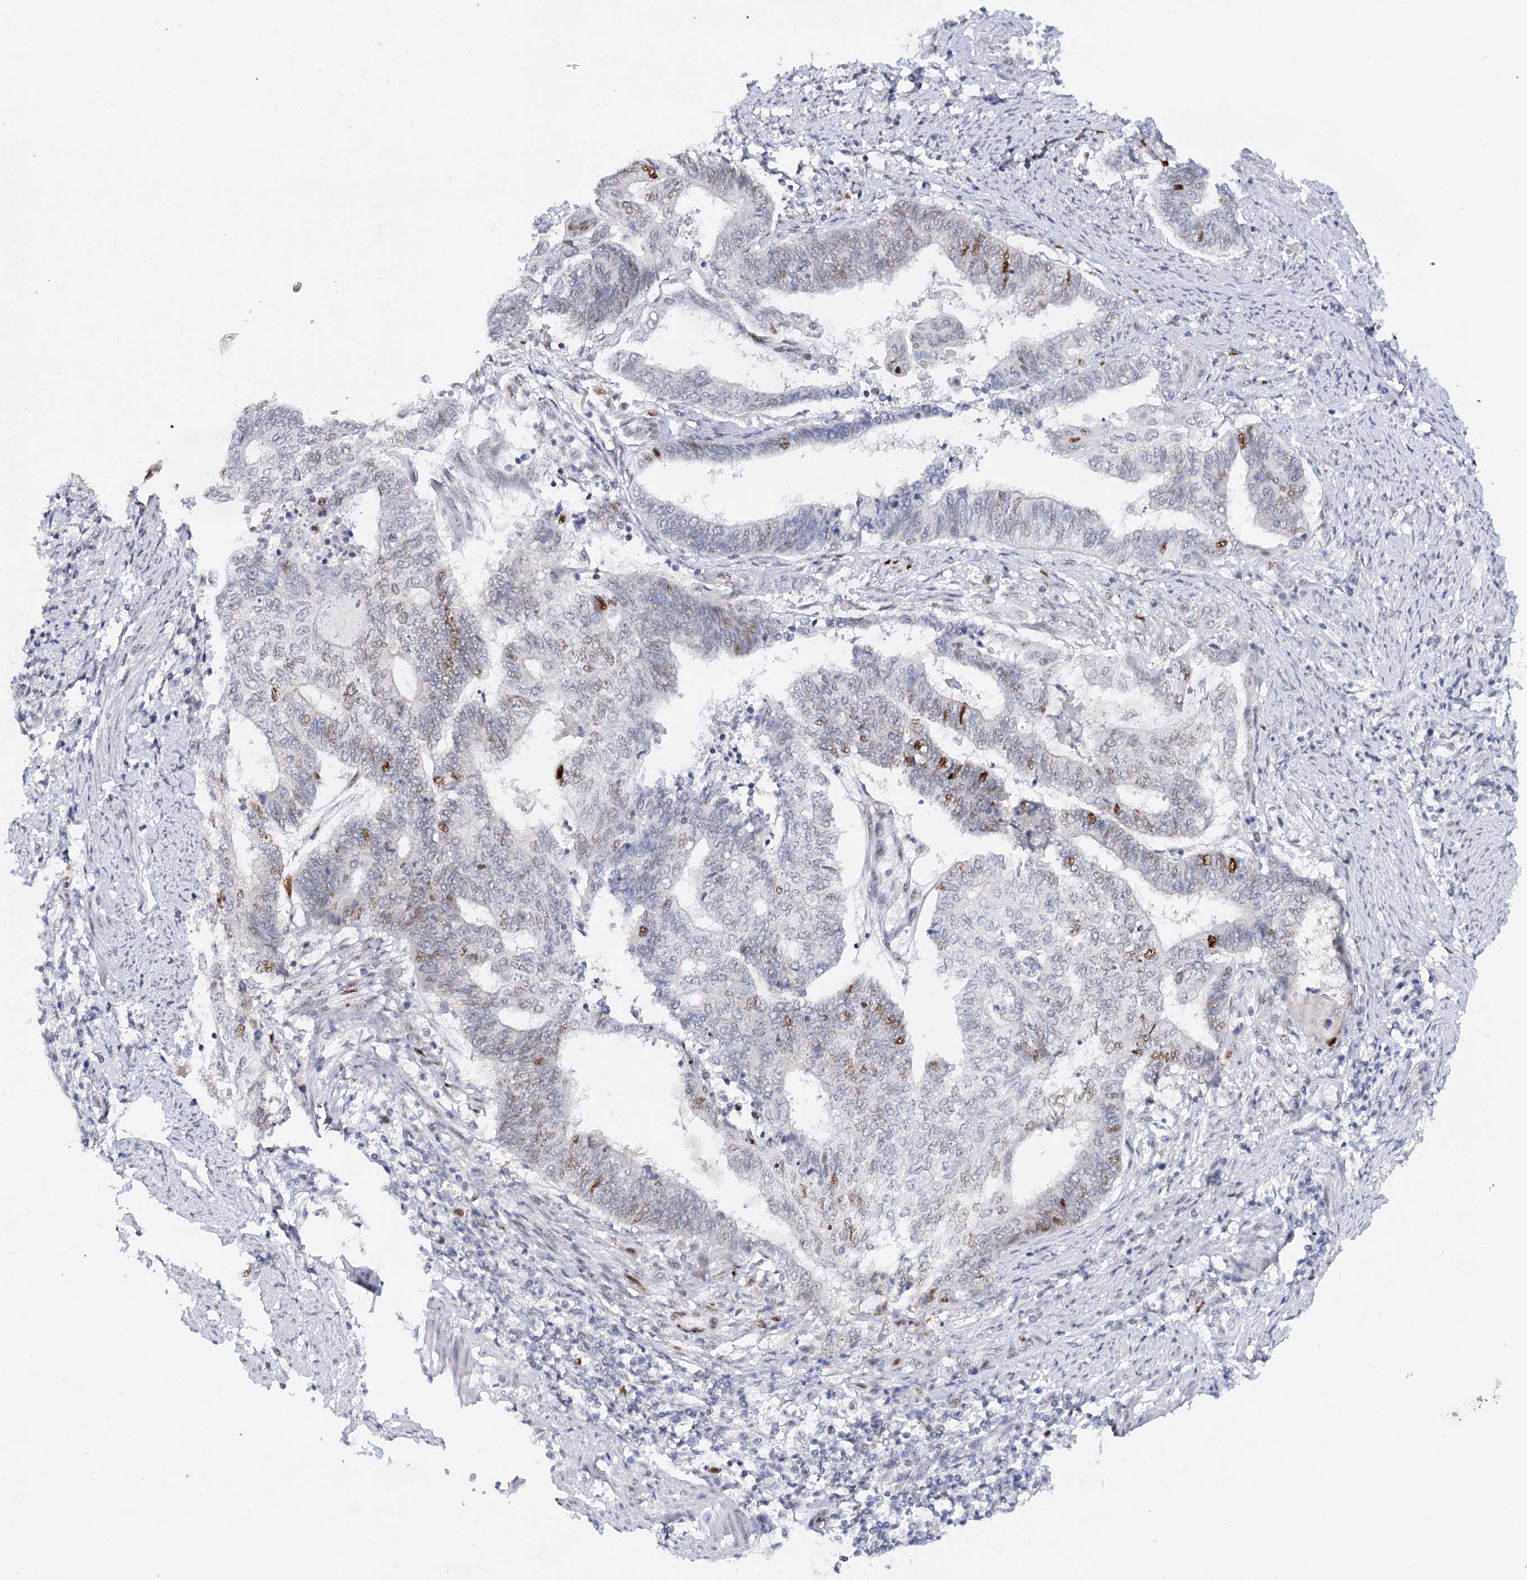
{"staining": {"intensity": "moderate", "quantity": "<25%", "location": "nuclear"}, "tissue": "endometrial cancer", "cell_type": "Tumor cells", "image_type": "cancer", "snomed": [{"axis": "morphology", "description": "Adenocarcinoma, NOS"}, {"axis": "topography", "description": "Uterus"}, {"axis": "topography", "description": "Endometrium"}], "caption": "Endometrial cancer stained for a protein exhibits moderate nuclear positivity in tumor cells.", "gene": "TP53", "patient": {"sex": "female", "age": 70}}